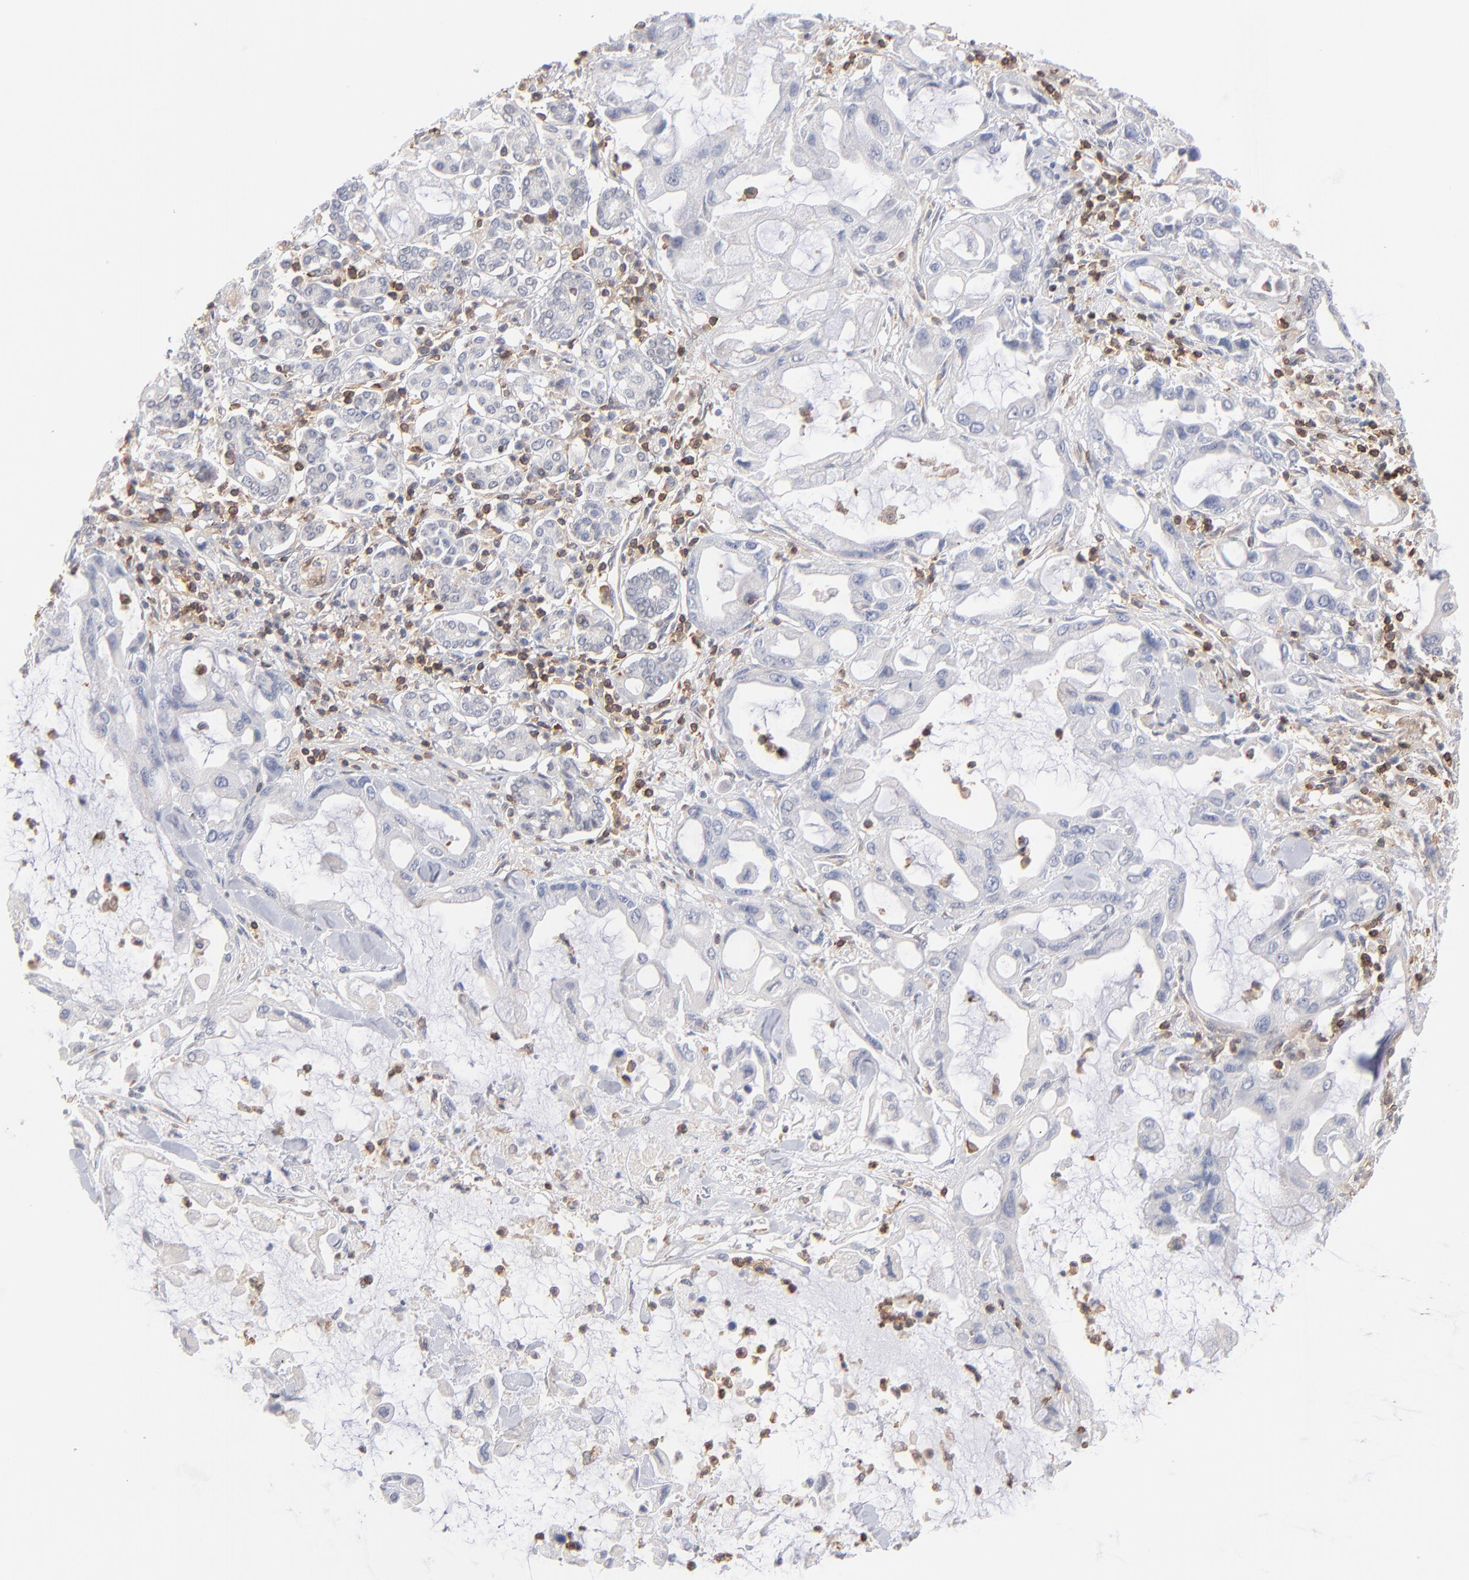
{"staining": {"intensity": "negative", "quantity": "none", "location": "none"}, "tissue": "pancreatic cancer", "cell_type": "Tumor cells", "image_type": "cancer", "snomed": [{"axis": "morphology", "description": "Adenocarcinoma, NOS"}, {"axis": "topography", "description": "Pancreas"}], "caption": "A photomicrograph of pancreatic cancer stained for a protein reveals no brown staining in tumor cells.", "gene": "WIPF1", "patient": {"sex": "female", "age": 57}}